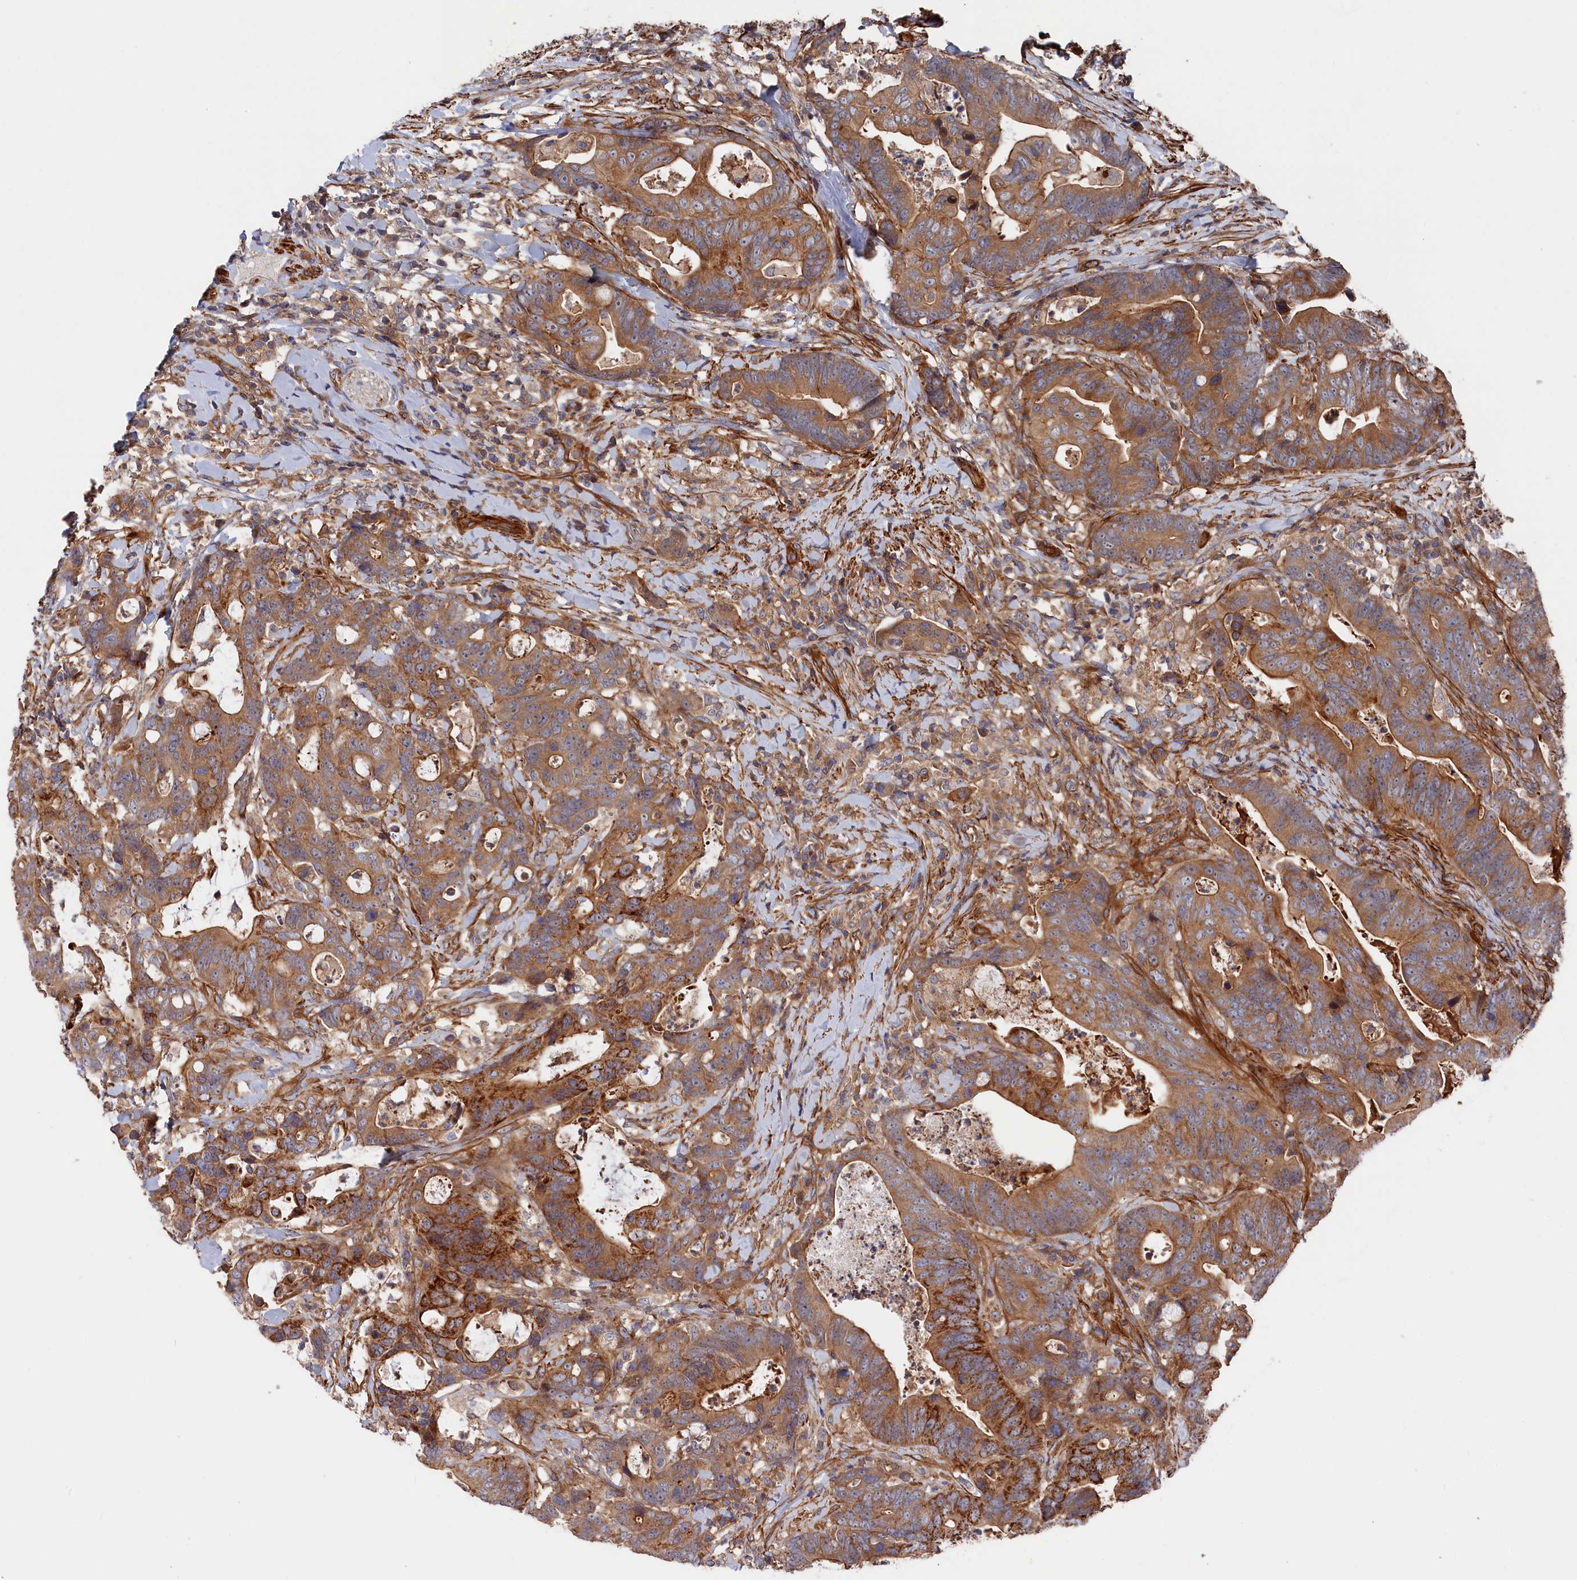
{"staining": {"intensity": "moderate", "quantity": ">75%", "location": "cytoplasmic/membranous"}, "tissue": "colorectal cancer", "cell_type": "Tumor cells", "image_type": "cancer", "snomed": [{"axis": "morphology", "description": "Adenocarcinoma, NOS"}, {"axis": "topography", "description": "Colon"}], "caption": "DAB (3,3'-diaminobenzidine) immunohistochemical staining of colorectal cancer (adenocarcinoma) exhibits moderate cytoplasmic/membranous protein staining in about >75% of tumor cells.", "gene": "LDHD", "patient": {"sex": "female", "age": 82}}